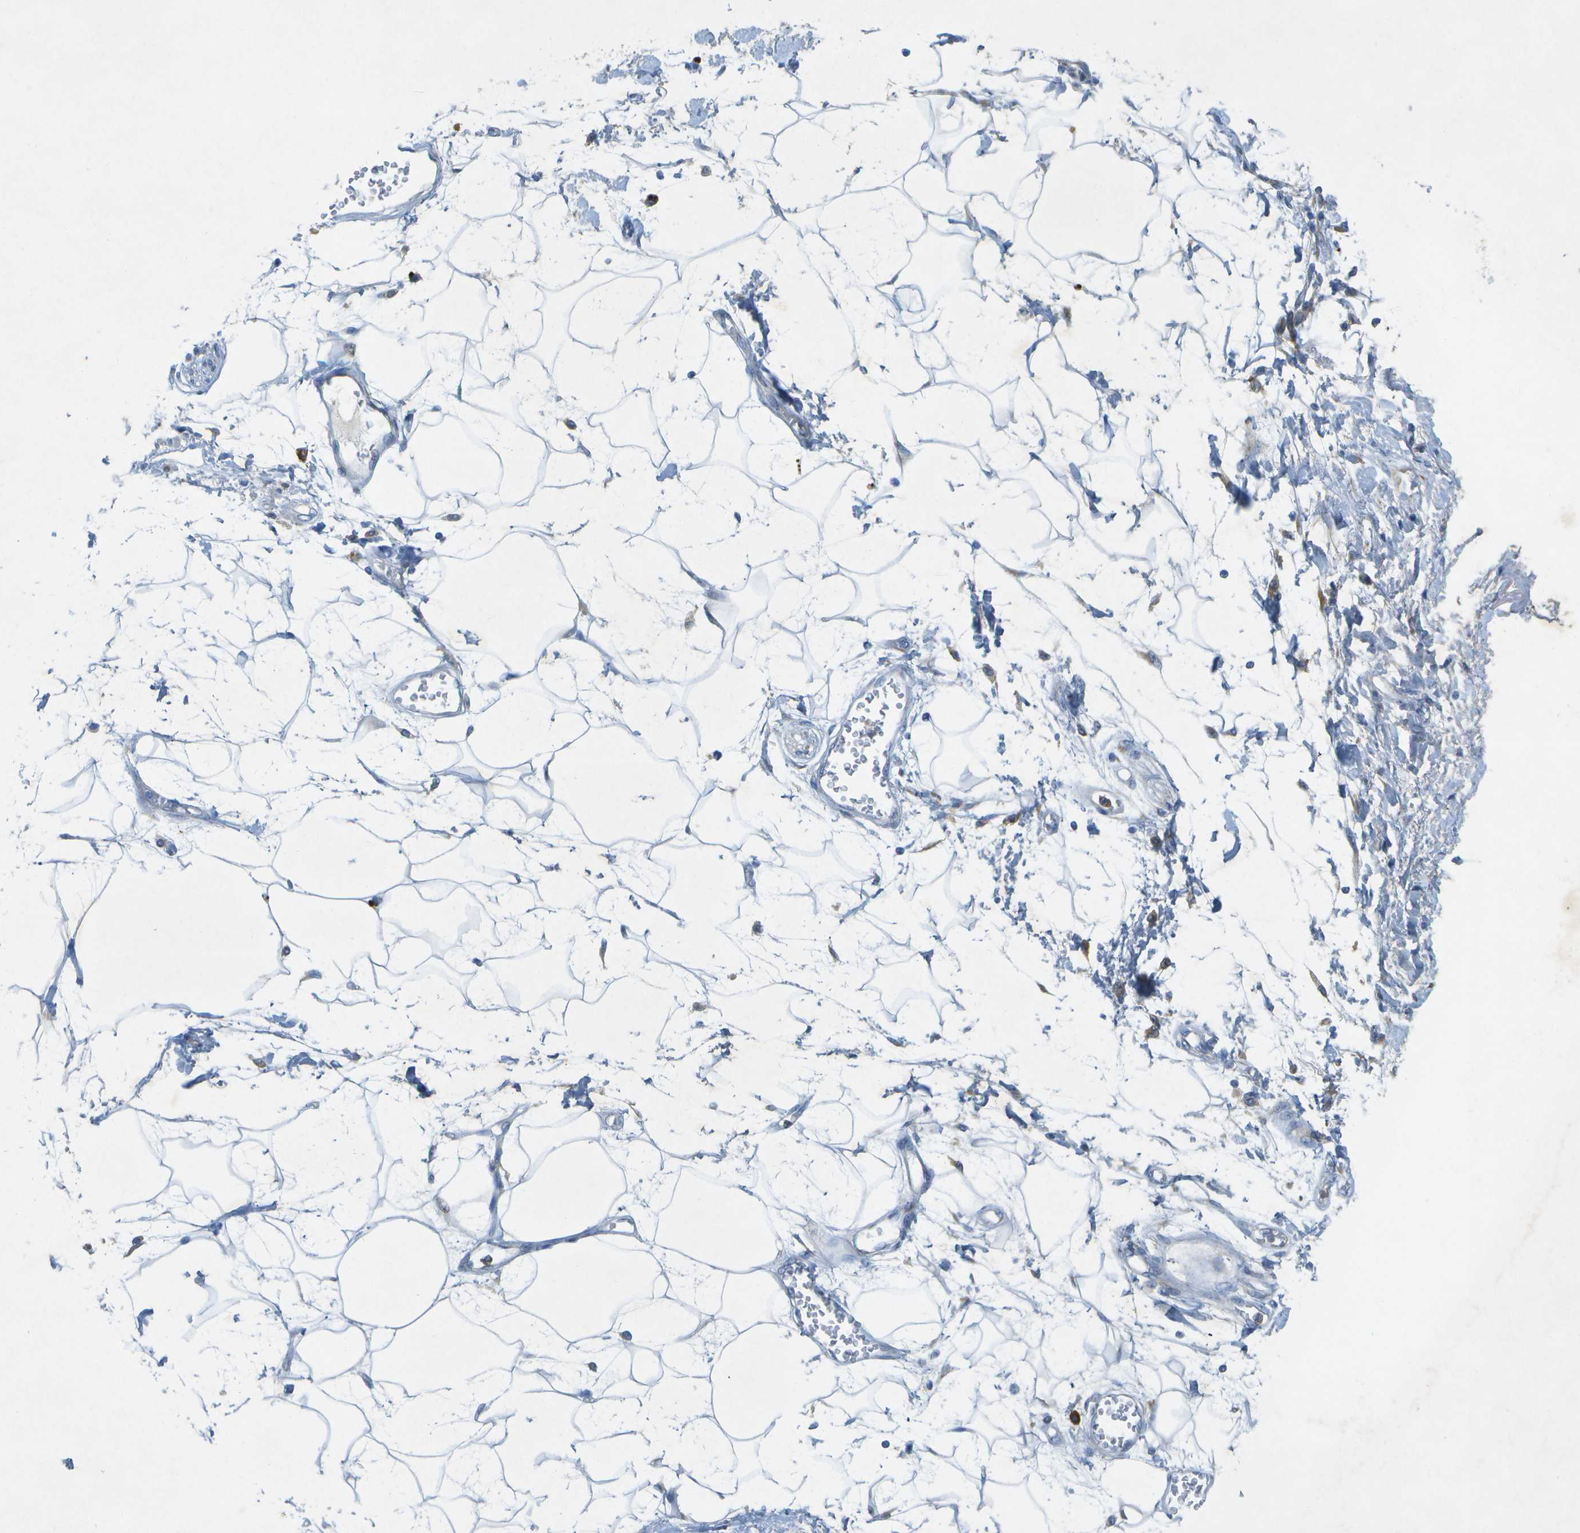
{"staining": {"intensity": "negative", "quantity": "none", "location": "none"}, "tissue": "adipose tissue", "cell_type": "Adipocytes", "image_type": "normal", "snomed": [{"axis": "morphology", "description": "Normal tissue, NOS"}, {"axis": "morphology", "description": "Adenocarcinoma, NOS"}, {"axis": "topography", "description": "Duodenum"}, {"axis": "topography", "description": "Peripheral nerve tissue"}], "caption": "Adipose tissue was stained to show a protein in brown. There is no significant expression in adipocytes. (Brightfield microscopy of DAB IHC at high magnification).", "gene": "WNK2", "patient": {"sex": "female", "age": 60}}